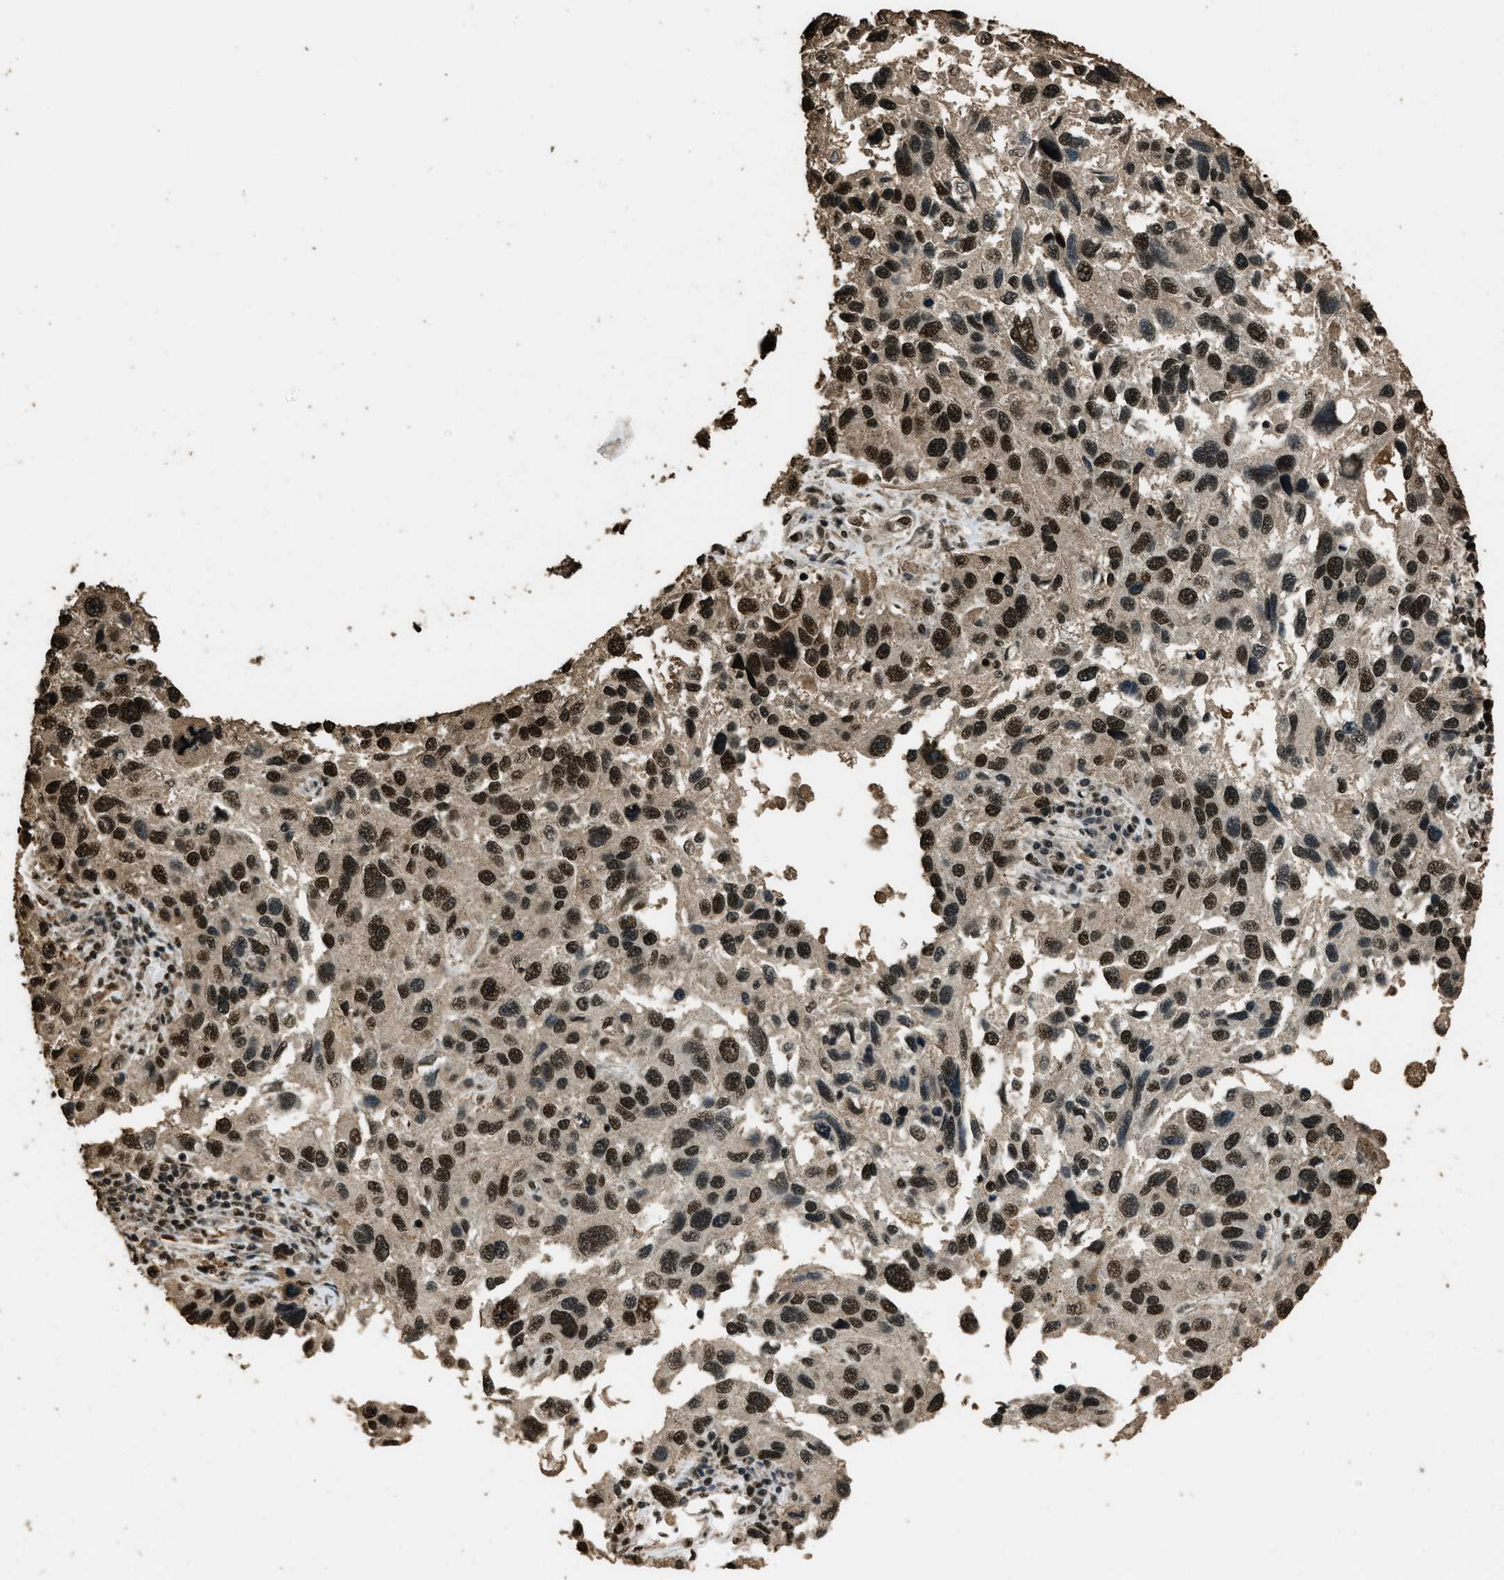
{"staining": {"intensity": "strong", "quantity": ">75%", "location": "nuclear"}, "tissue": "melanoma", "cell_type": "Tumor cells", "image_type": "cancer", "snomed": [{"axis": "morphology", "description": "Malignant melanoma, NOS"}, {"axis": "topography", "description": "Skin"}], "caption": "A high amount of strong nuclear expression is appreciated in approximately >75% of tumor cells in malignant melanoma tissue. (DAB IHC with brightfield microscopy, high magnification).", "gene": "MYB", "patient": {"sex": "male", "age": 53}}